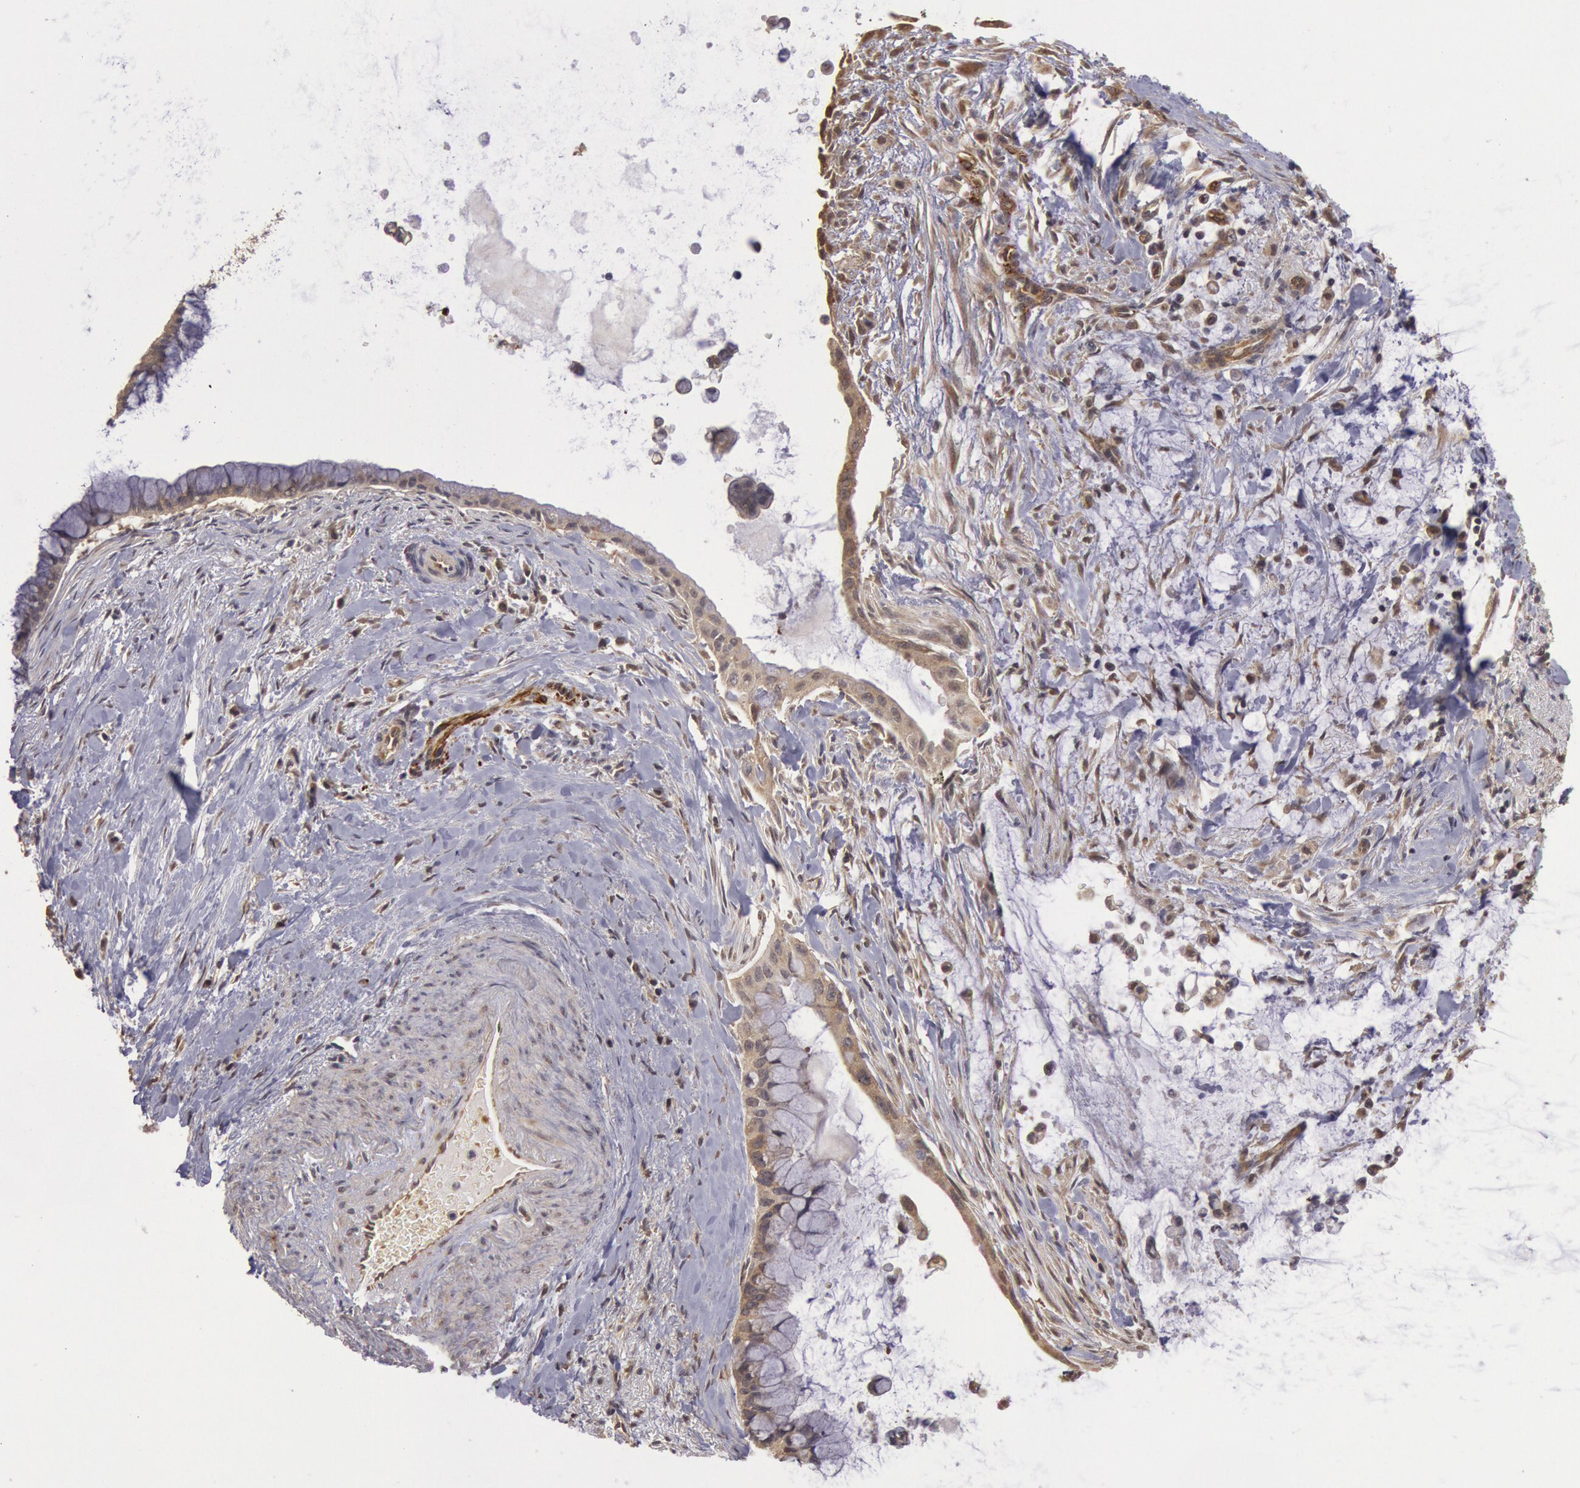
{"staining": {"intensity": "weak", "quantity": ">75%", "location": "cytoplasmic/membranous"}, "tissue": "pancreatic cancer", "cell_type": "Tumor cells", "image_type": "cancer", "snomed": [{"axis": "morphology", "description": "Adenocarcinoma, NOS"}, {"axis": "topography", "description": "Pancreas"}], "caption": "Protein staining reveals weak cytoplasmic/membranous staining in about >75% of tumor cells in pancreatic cancer.", "gene": "USP14", "patient": {"sex": "male", "age": 59}}